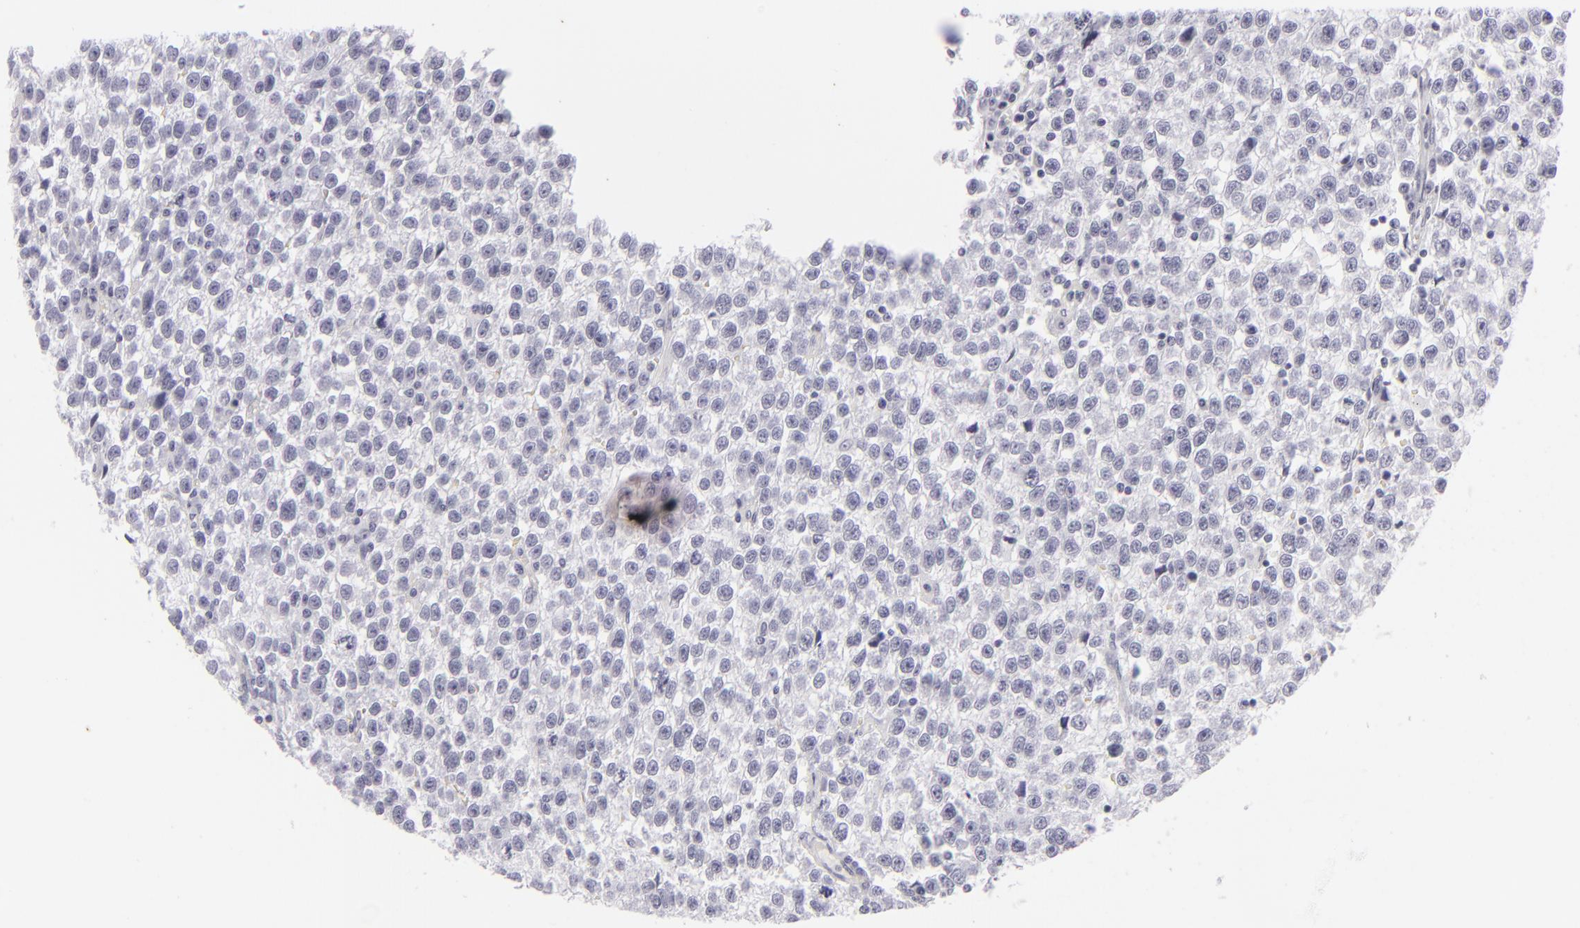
{"staining": {"intensity": "negative", "quantity": "none", "location": "none"}, "tissue": "testis cancer", "cell_type": "Tumor cells", "image_type": "cancer", "snomed": [{"axis": "morphology", "description": "Seminoma, NOS"}, {"axis": "topography", "description": "Testis"}], "caption": "IHC histopathology image of neoplastic tissue: seminoma (testis) stained with DAB exhibits no significant protein positivity in tumor cells.", "gene": "KRT1", "patient": {"sex": "male", "age": 35}}